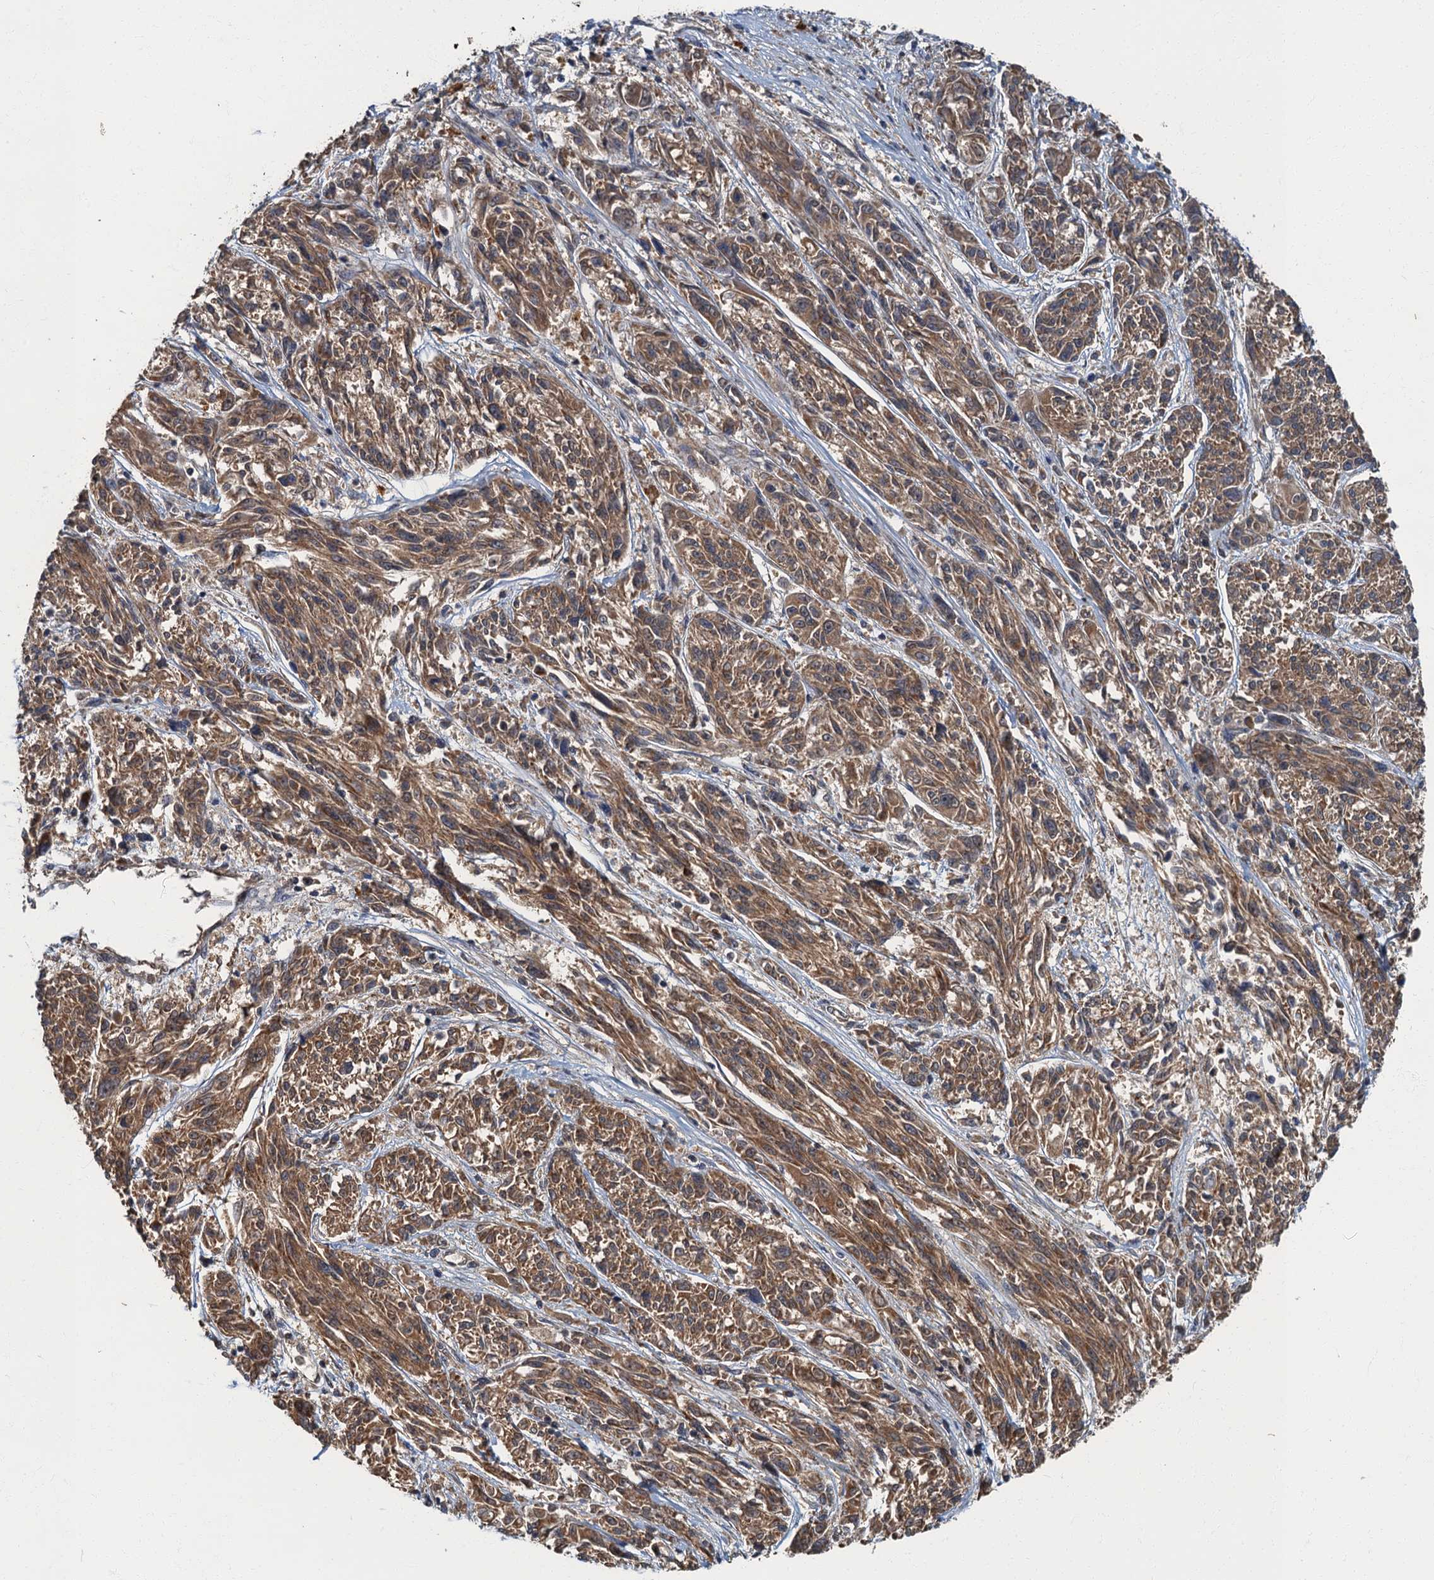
{"staining": {"intensity": "moderate", "quantity": ">75%", "location": "cytoplasmic/membranous"}, "tissue": "melanoma", "cell_type": "Tumor cells", "image_type": "cancer", "snomed": [{"axis": "morphology", "description": "Malignant melanoma, NOS"}, {"axis": "topography", "description": "Skin"}], "caption": "Moderate cytoplasmic/membranous expression is identified in about >75% of tumor cells in melanoma.", "gene": "WDCP", "patient": {"sex": "male", "age": 53}}